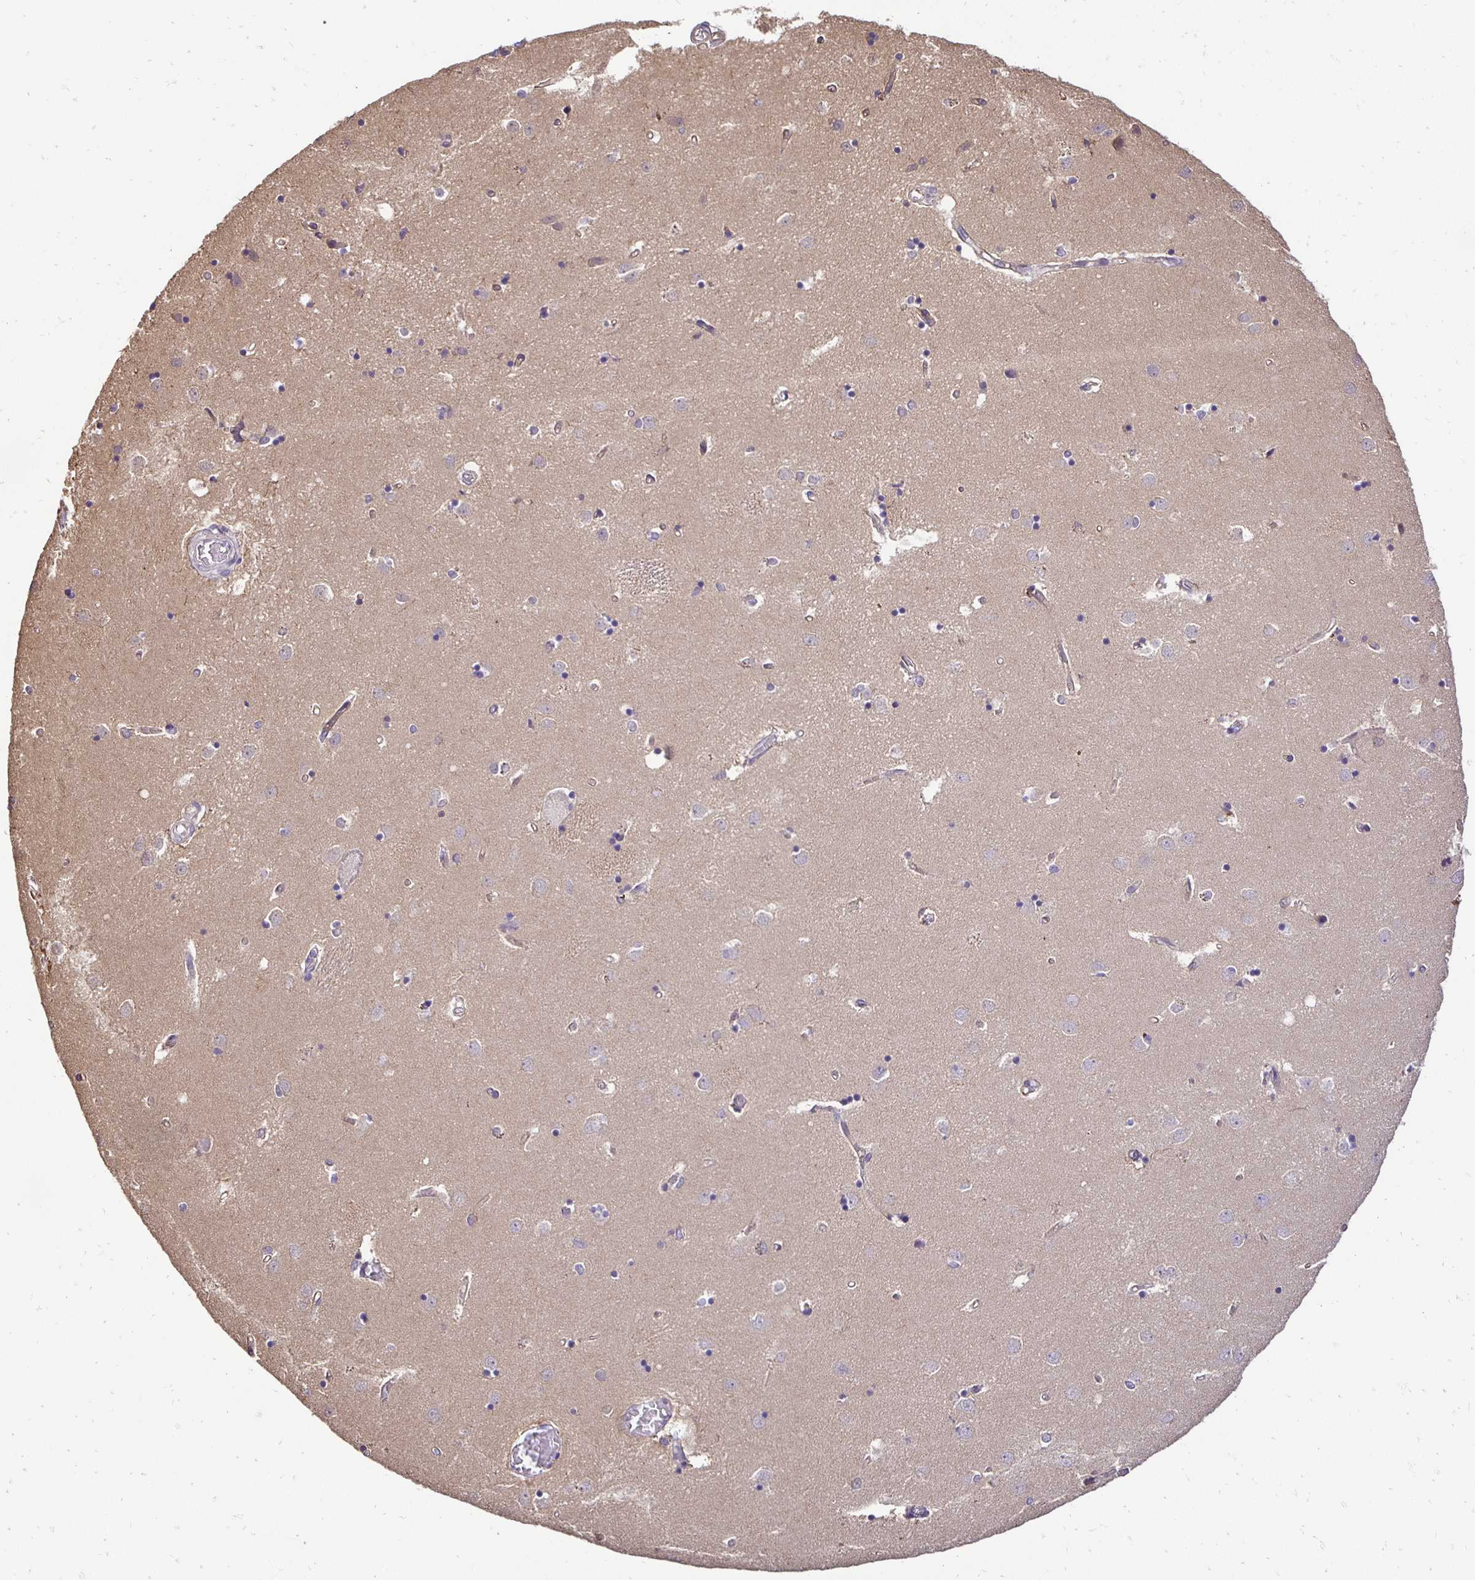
{"staining": {"intensity": "negative", "quantity": "none", "location": "none"}, "tissue": "caudate", "cell_type": "Glial cells", "image_type": "normal", "snomed": [{"axis": "morphology", "description": "Normal tissue, NOS"}, {"axis": "topography", "description": "Lateral ventricle wall"}], "caption": "High power microscopy micrograph of an immunohistochemistry (IHC) micrograph of benign caudate, revealing no significant staining in glial cells. Nuclei are stained in blue.", "gene": "SLC9A1", "patient": {"sex": "male", "age": 54}}